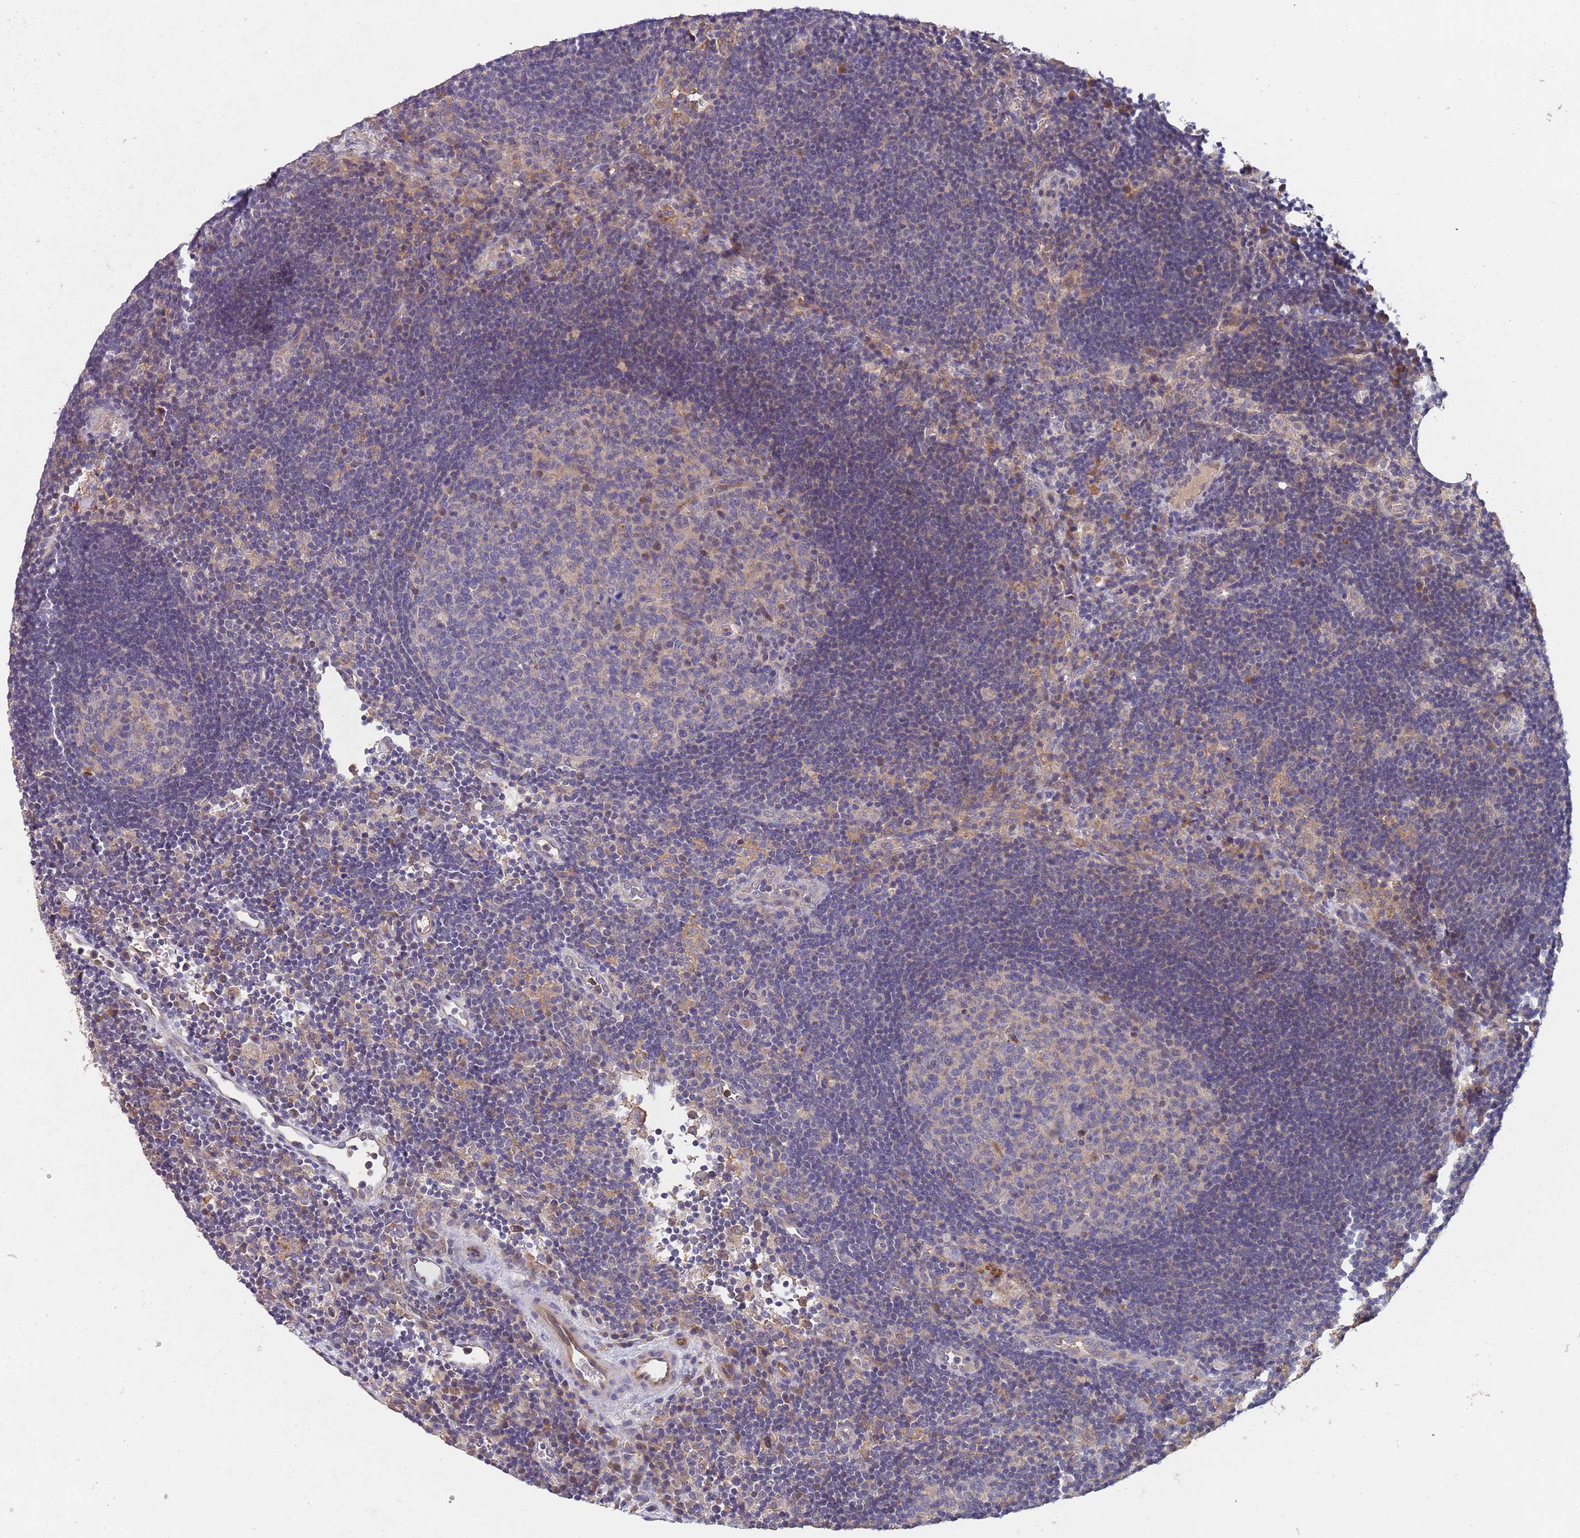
{"staining": {"intensity": "weak", "quantity": "<25%", "location": "cytoplasmic/membranous"}, "tissue": "lymph node", "cell_type": "Germinal center cells", "image_type": "normal", "snomed": [{"axis": "morphology", "description": "Normal tissue, NOS"}, {"axis": "topography", "description": "Lymph node"}], "caption": "Immunohistochemical staining of normal human lymph node reveals no significant positivity in germinal center cells.", "gene": "ABCB6", "patient": {"sex": "male", "age": 62}}